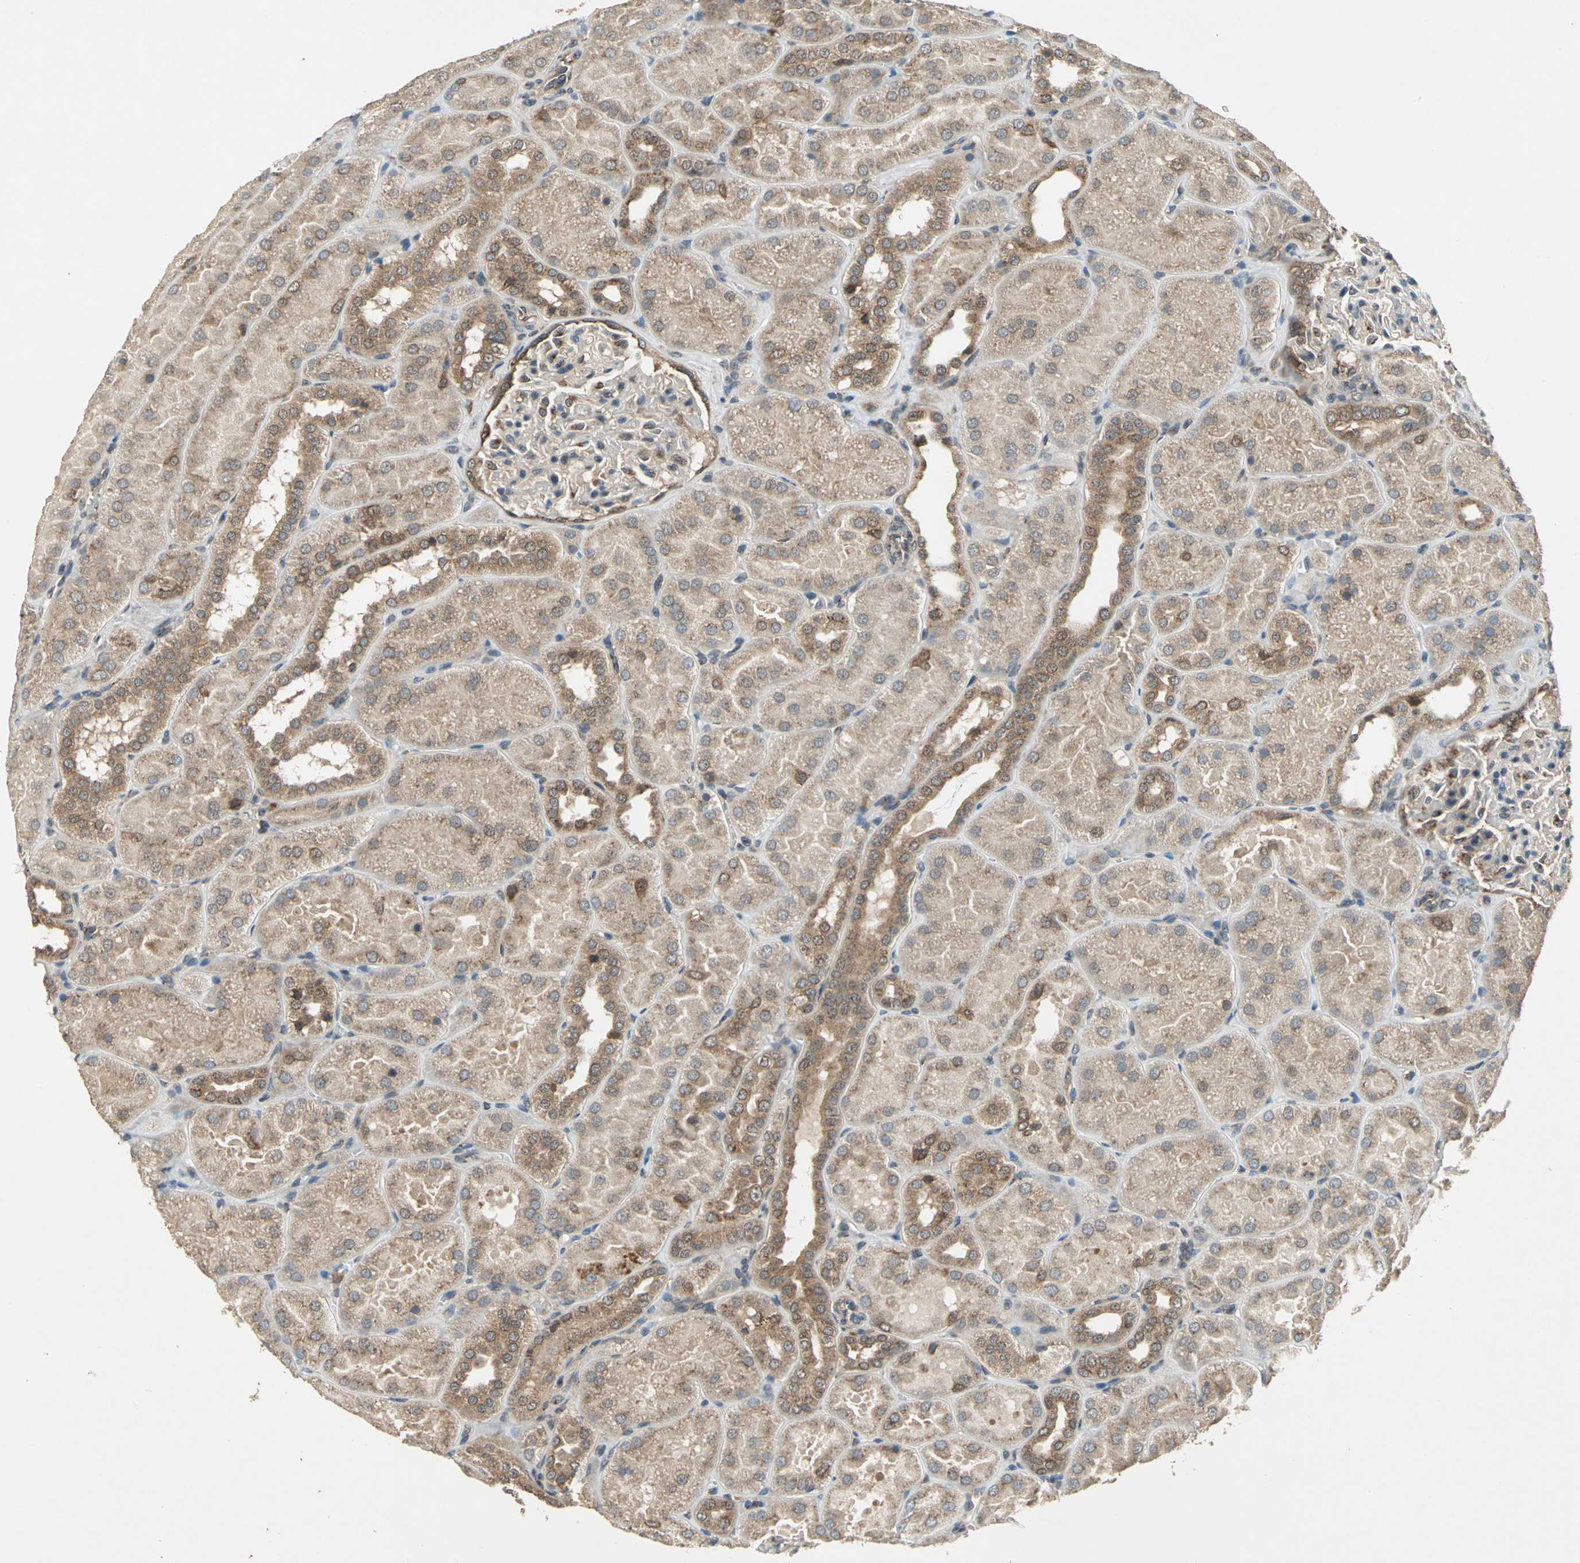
{"staining": {"intensity": "moderate", "quantity": "25%-75%", "location": "cytoplasmic/membranous"}, "tissue": "kidney", "cell_type": "Cells in glomeruli", "image_type": "normal", "snomed": [{"axis": "morphology", "description": "Normal tissue, NOS"}, {"axis": "topography", "description": "Kidney"}], "caption": "Approximately 25%-75% of cells in glomeruli in unremarkable kidney display moderate cytoplasmic/membranous protein expression as visualized by brown immunohistochemical staining.", "gene": "NFKBIE", "patient": {"sex": "male", "age": 28}}